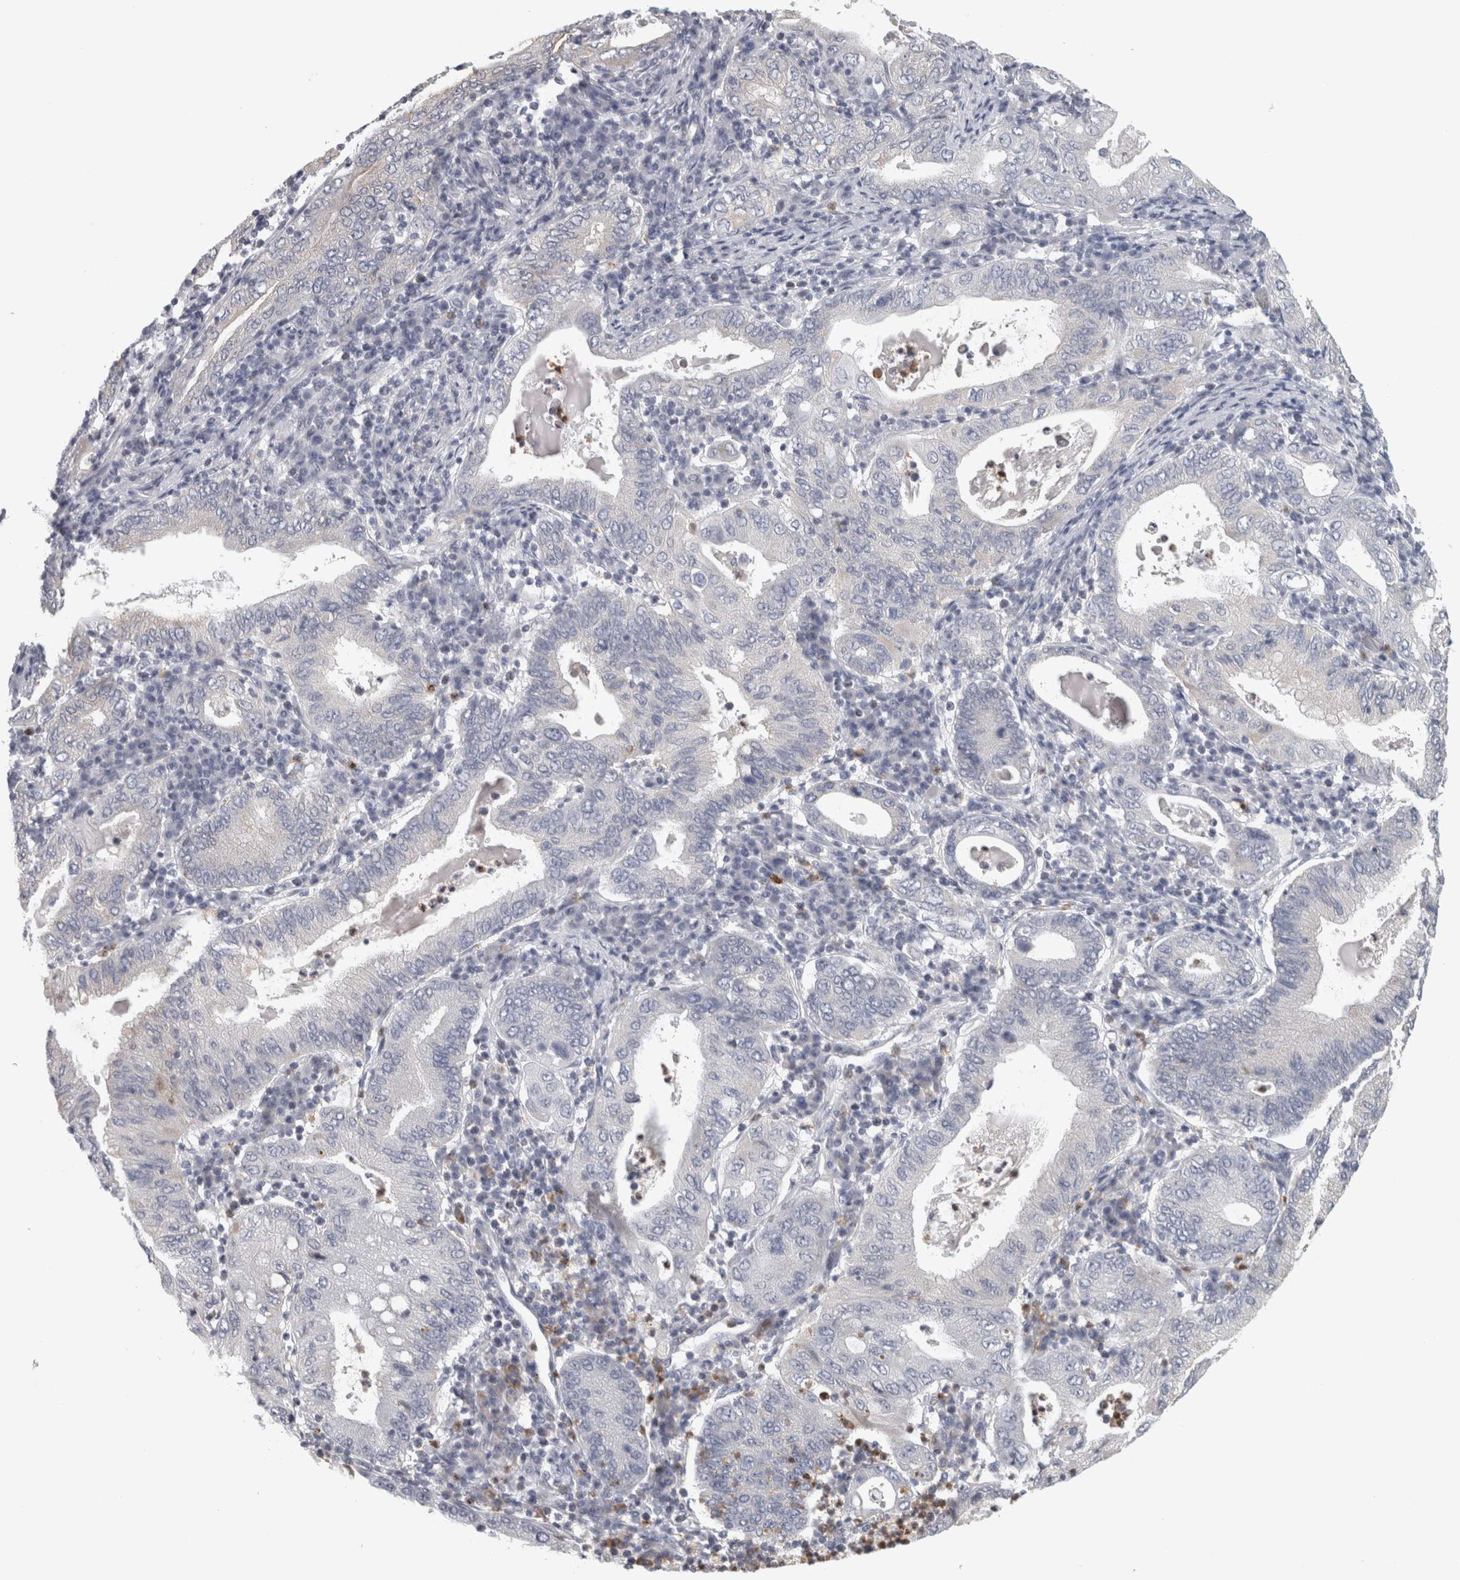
{"staining": {"intensity": "negative", "quantity": "none", "location": "none"}, "tissue": "stomach cancer", "cell_type": "Tumor cells", "image_type": "cancer", "snomed": [{"axis": "morphology", "description": "Normal tissue, NOS"}, {"axis": "morphology", "description": "Adenocarcinoma, NOS"}, {"axis": "topography", "description": "Esophagus"}, {"axis": "topography", "description": "Stomach, upper"}, {"axis": "topography", "description": "Peripheral nerve tissue"}], "caption": "Immunohistochemistry micrograph of stomach adenocarcinoma stained for a protein (brown), which shows no positivity in tumor cells. (Immunohistochemistry, brightfield microscopy, high magnification).", "gene": "PTPRN2", "patient": {"sex": "male", "age": 62}}